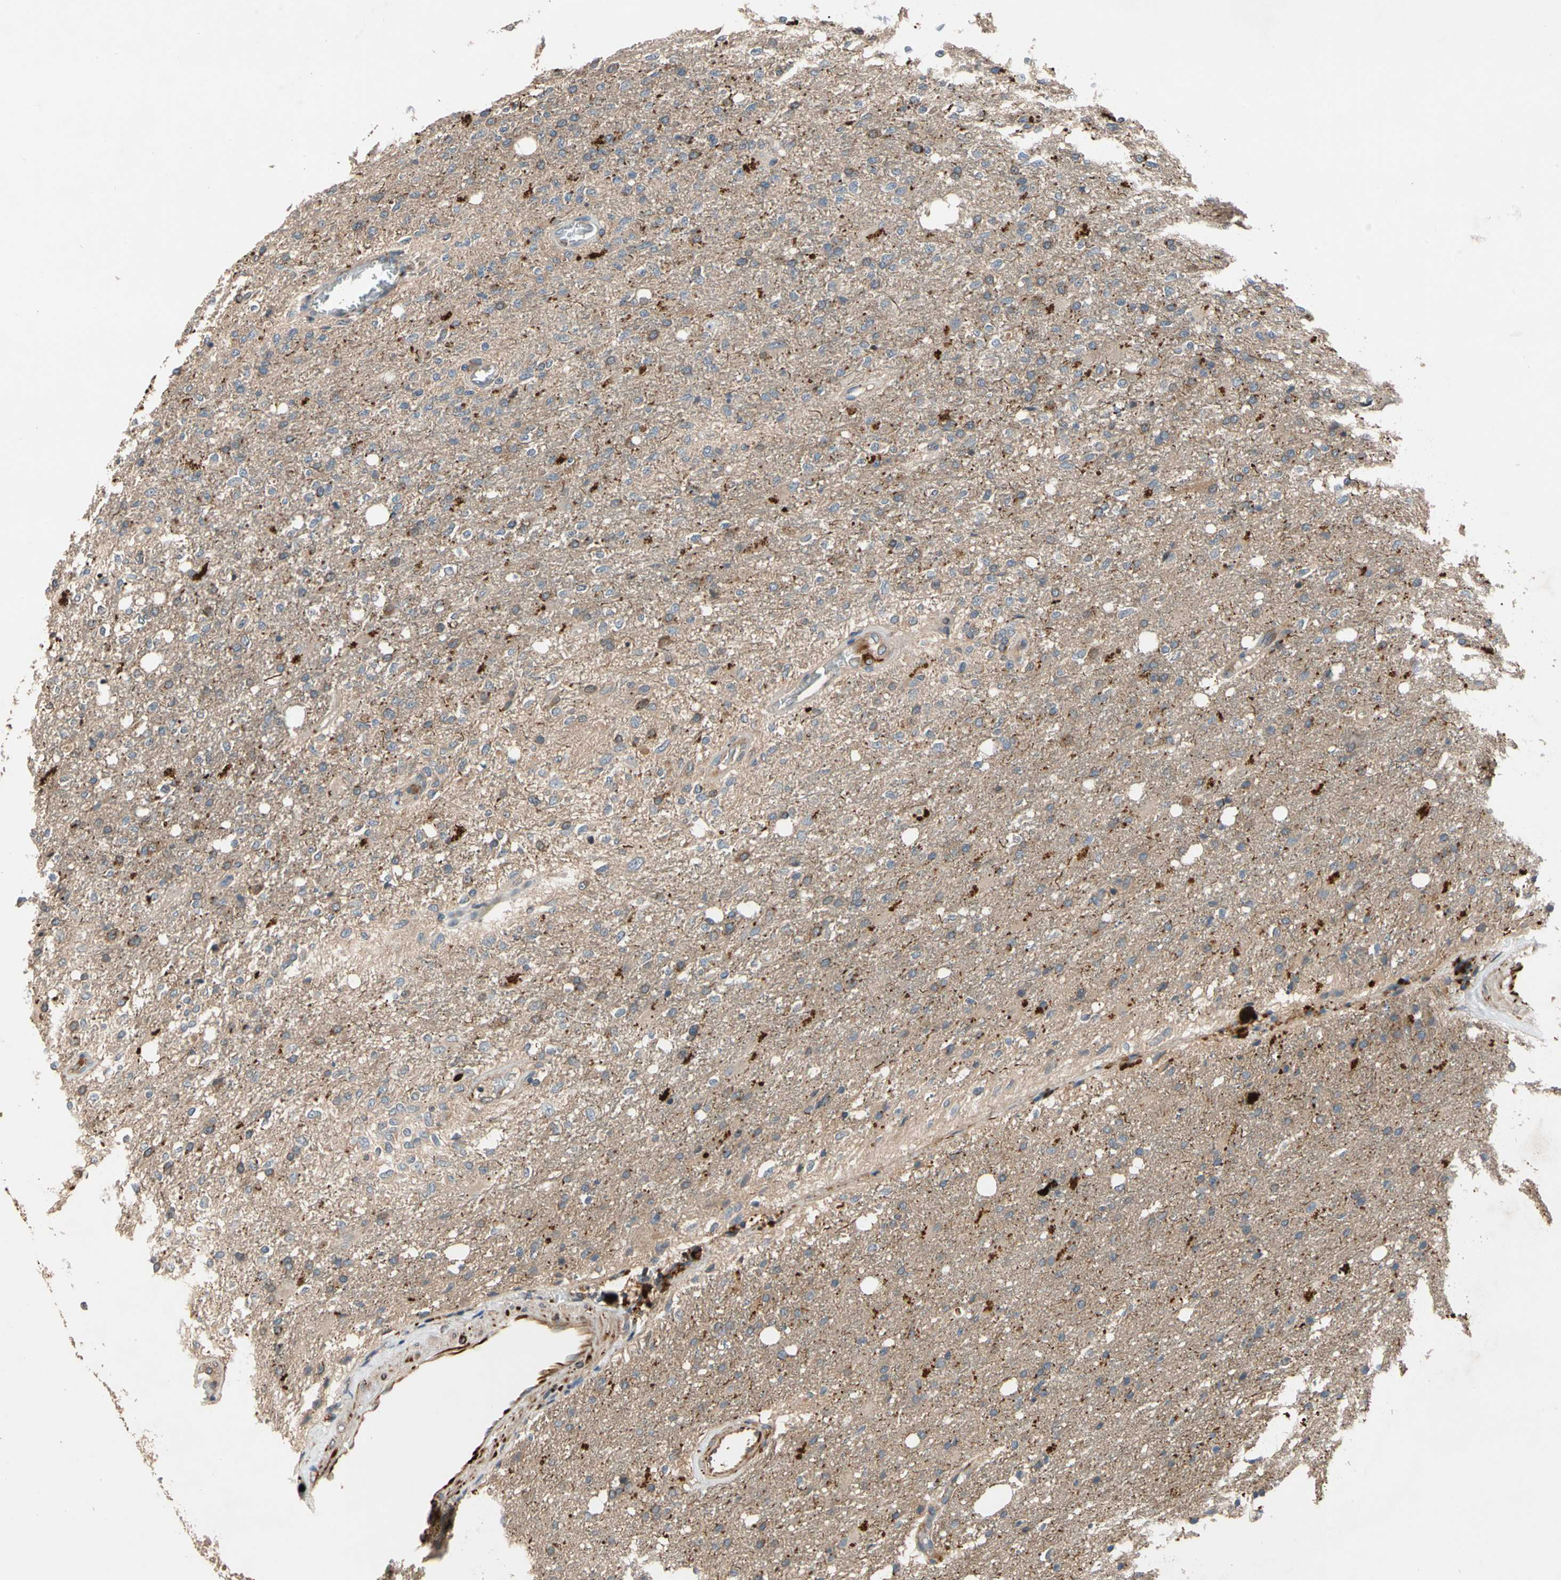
{"staining": {"intensity": "moderate", "quantity": "25%-75%", "location": "cytoplasmic/membranous"}, "tissue": "glioma", "cell_type": "Tumor cells", "image_type": "cancer", "snomed": [{"axis": "morphology", "description": "Normal tissue, NOS"}, {"axis": "morphology", "description": "Glioma, malignant, High grade"}, {"axis": "topography", "description": "Cerebral cortex"}], "caption": "Immunohistochemistry (IHC) micrograph of malignant glioma (high-grade) stained for a protein (brown), which exhibits medium levels of moderate cytoplasmic/membranous staining in approximately 25%-75% of tumor cells.", "gene": "FGD6", "patient": {"sex": "male", "age": 77}}